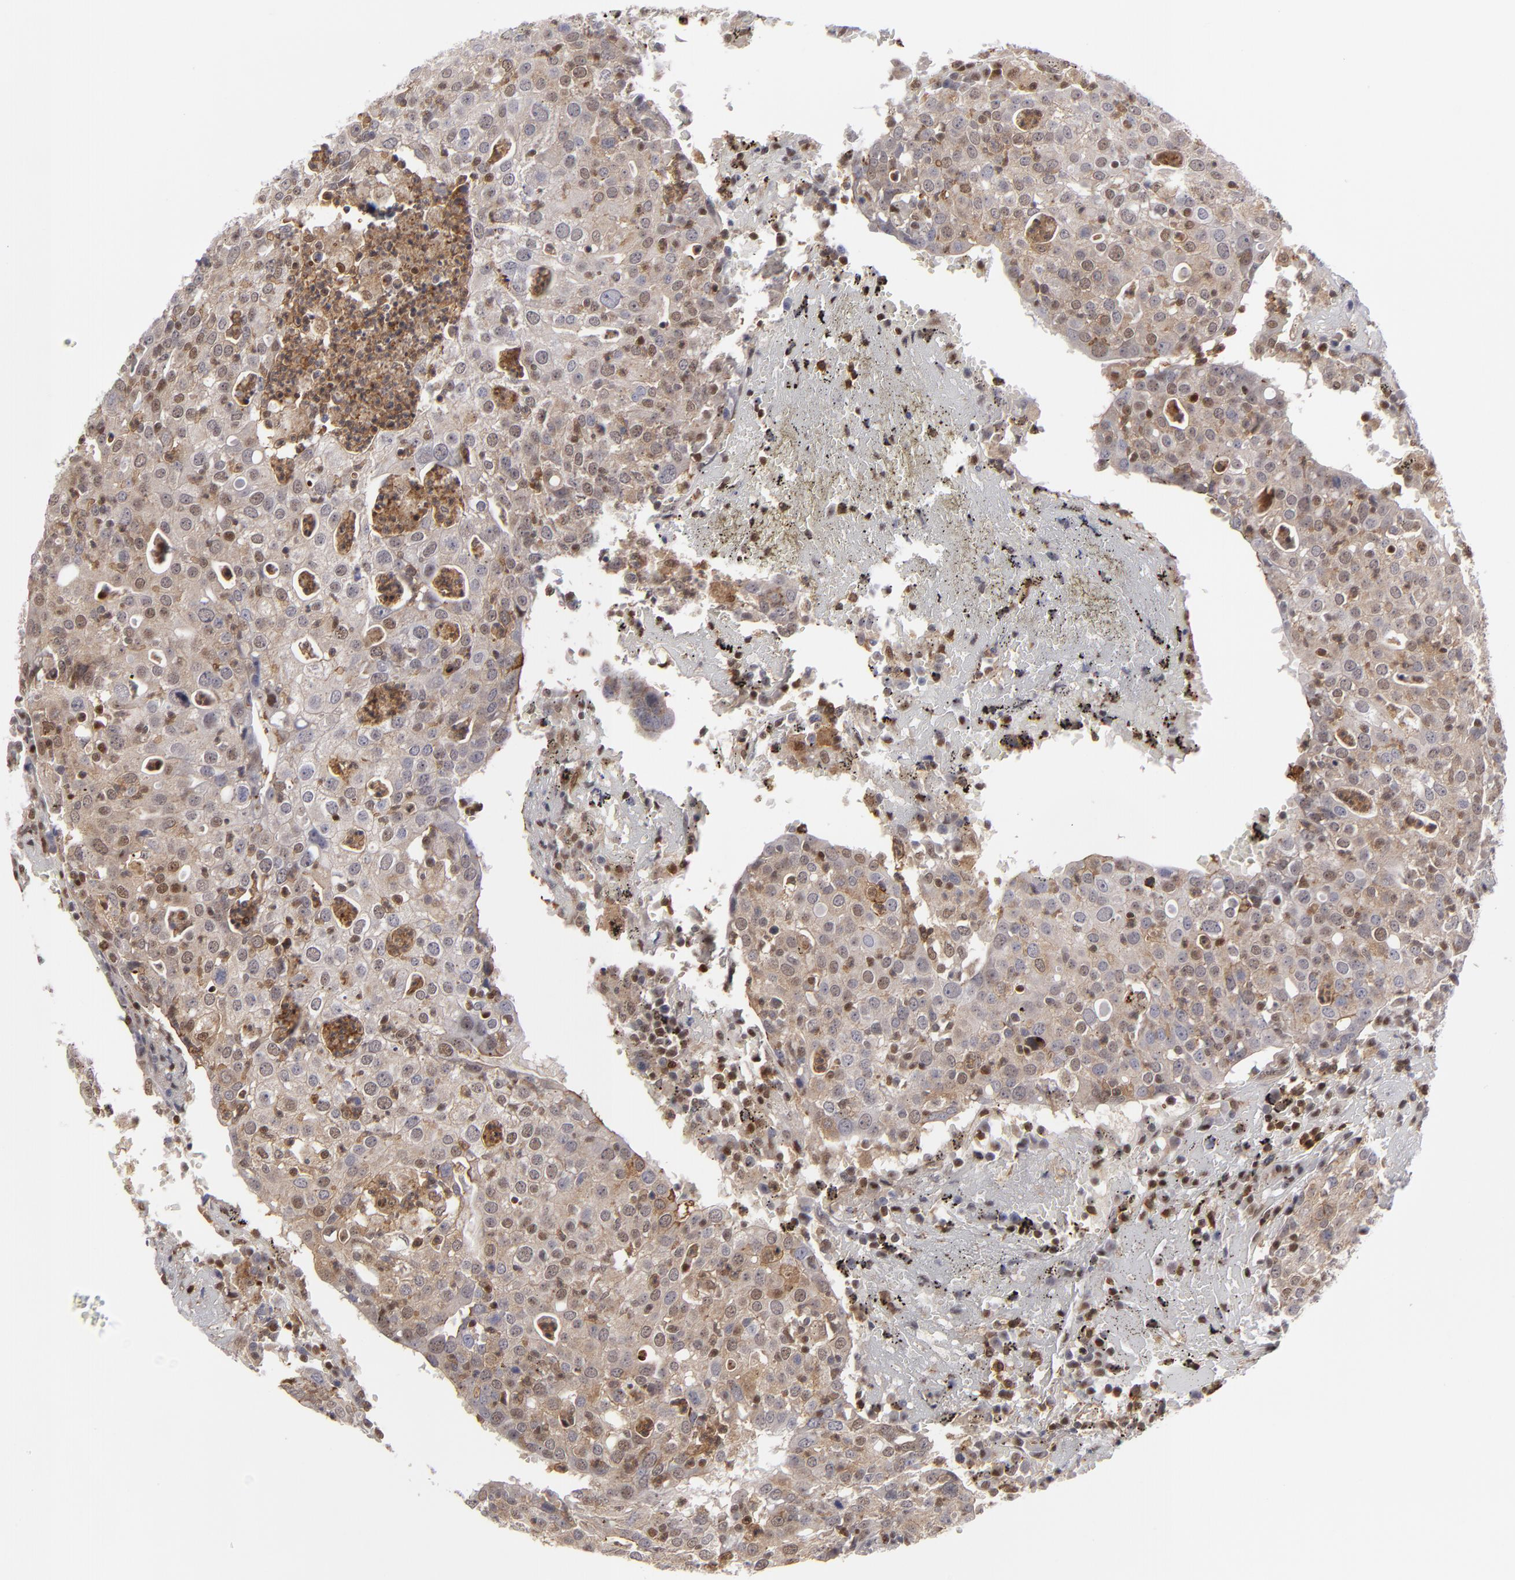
{"staining": {"intensity": "weak", "quantity": "<25%", "location": "cytoplasmic/membranous,nuclear"}, "tissue": "head and neck cancer", "cell_type": "Tumor cells", "image_type": "cancer", "snomed": [{"axis": "morphology", "description": "Adenocarcinoma, NOS"}, {"axis": "topography", "description": "Salivary gland"}, {"axis": "topography", "description": "Head-Neck"}], "caption": "Photomicrograph shows no significant protein staining in tumor cells of head and neck adenocarcinoma.", "gene": "GSR", "patient": {"sex": "female", "age": 65}}